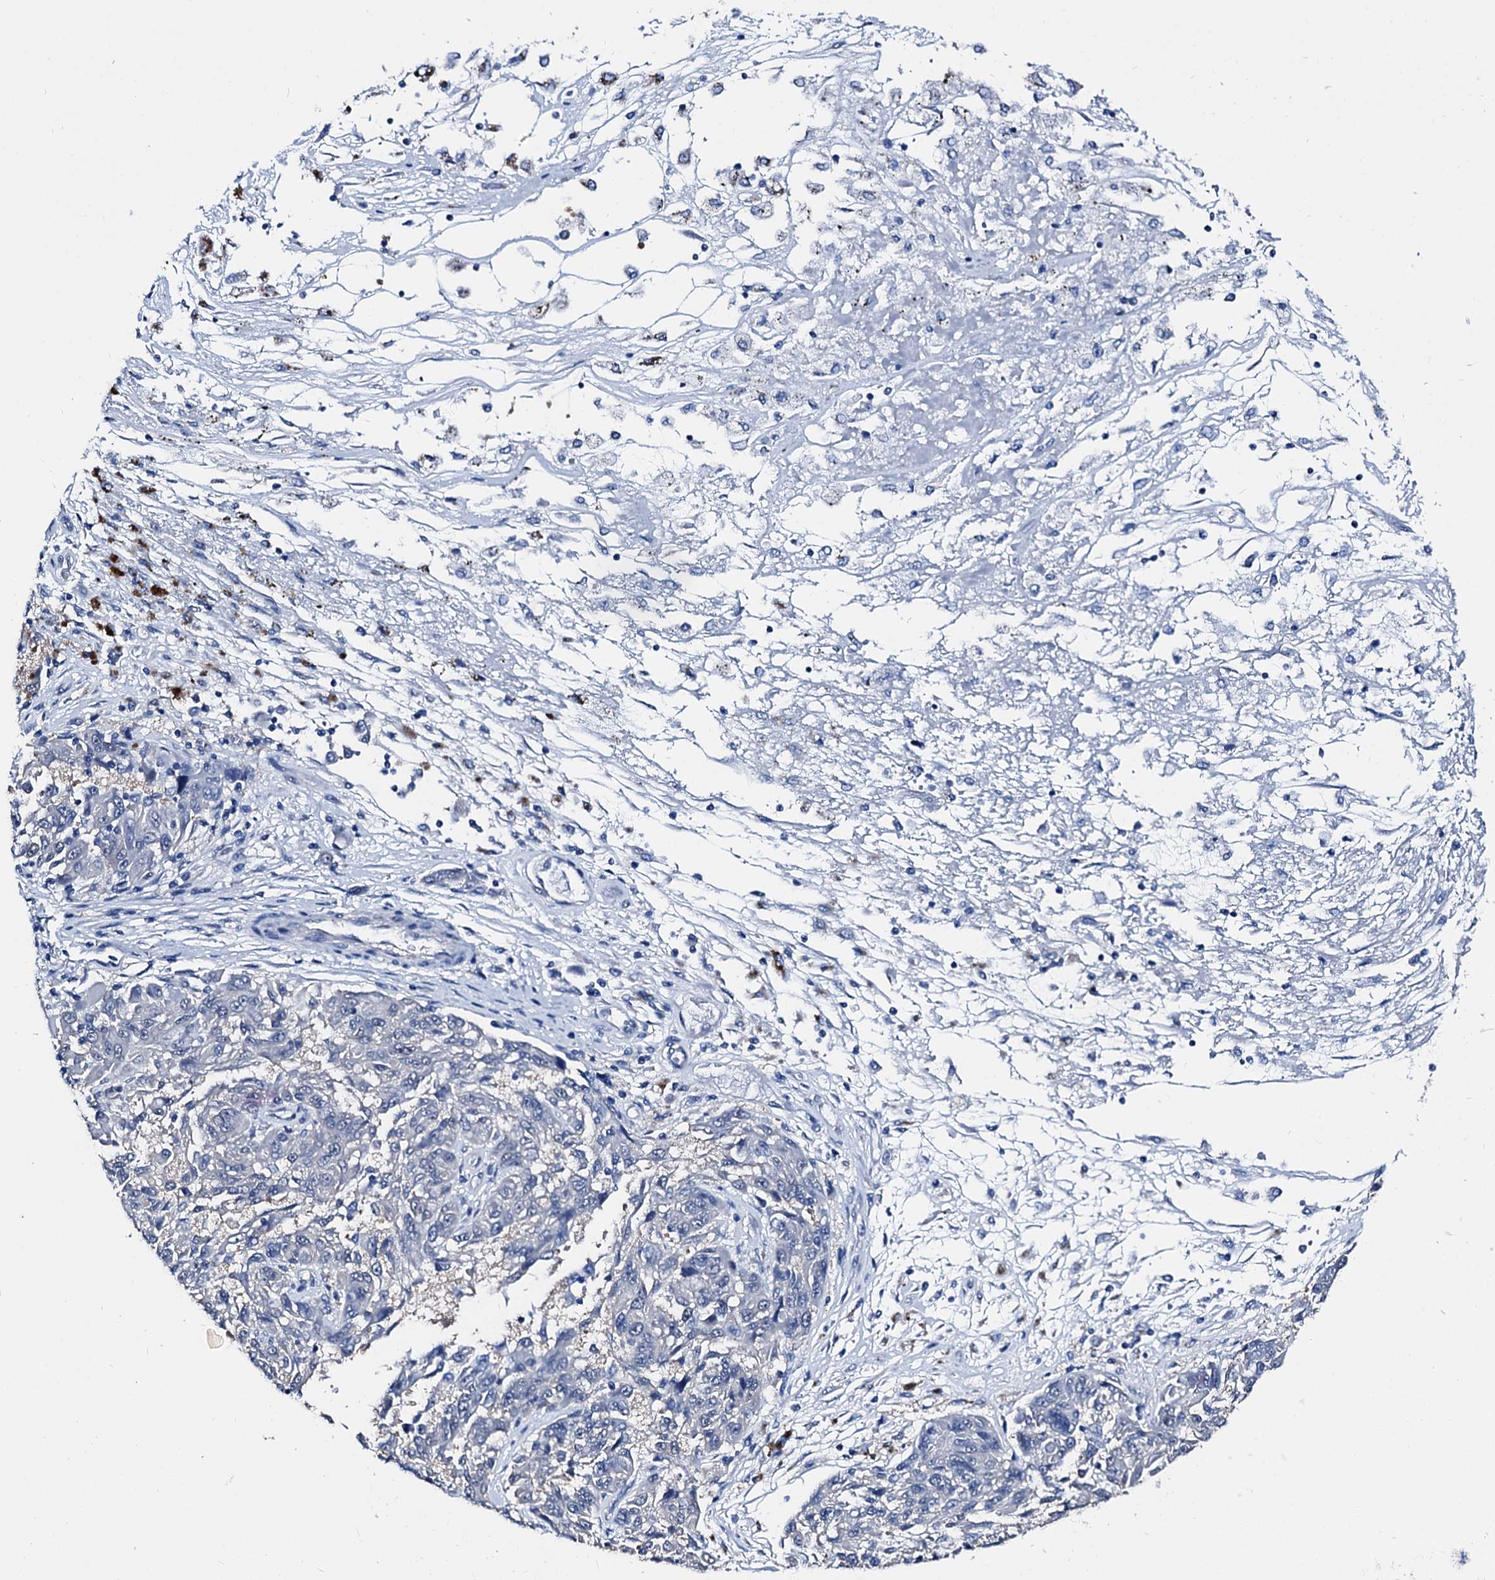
{"staining": {"intensity": "negative", "quantity": "none", "location": "none"}, "tissue": "melanoma", "cell_type": "Tumor cells", "image_type": "cancer", "snomed": [{"axis": "morphology", "description": "Malignant melanoma, NOS"}, {"axis": "topography", "description": "Skin"}], "caption": "Immunohistochemical staining of malignant melanoma demonstrates no significant staining in tumor cells.", "gene": "CSN2", "patient": {"sex": "male", "age": 53}}